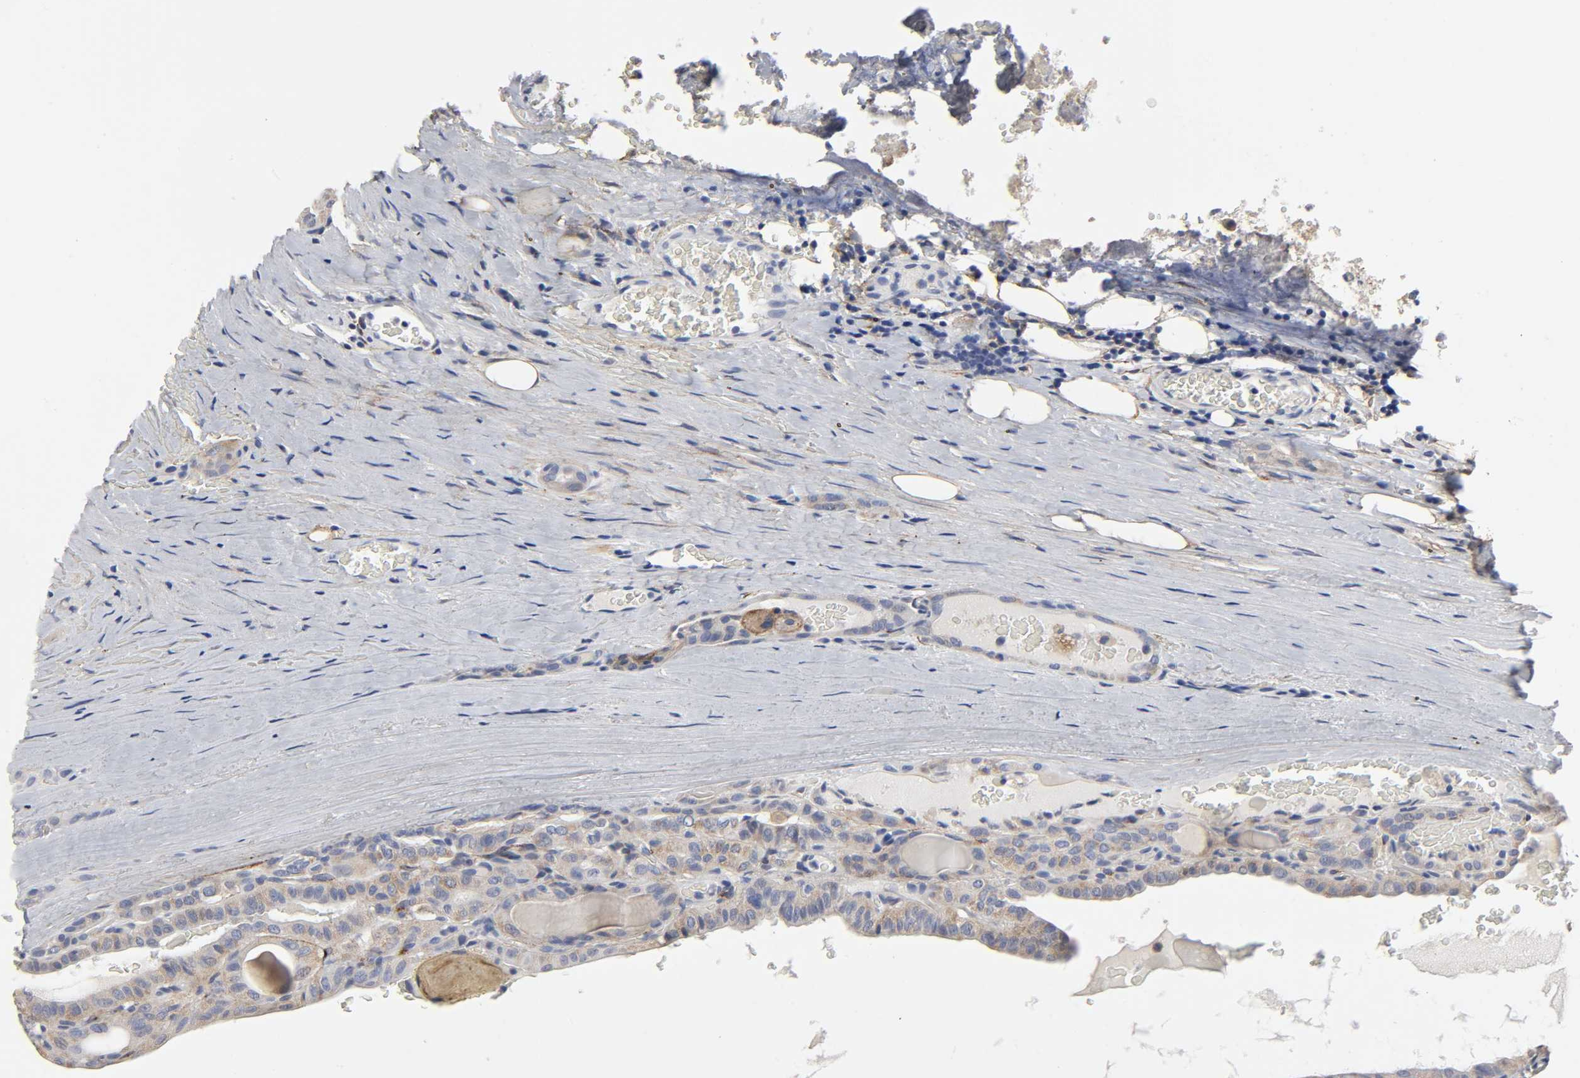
{"staining": {"intensity": "weak", "quantity": ">75%", "location": "cytoplasmic/membranous"}, "tissue": "thyroid cancer", "cell_type": "Tumor cells", "image_type": "cancer", "snomed": [{"axis": "morphology", "description": "Papillary adenocarcinoma, NOS"}, {"axis": "topography", "description": "Thyroid gland"}], "caption": "Immunohistochemistry (IHC) photomicrograph of thyroid papillary adenocarcinoma stained for a protein (brown), which displays low levels of weak cytoplasmic/membranous positivity in approximately >75% of tumor cells.", "gene": "LRP1", "patient": {"sex": "male", "age": 77}}